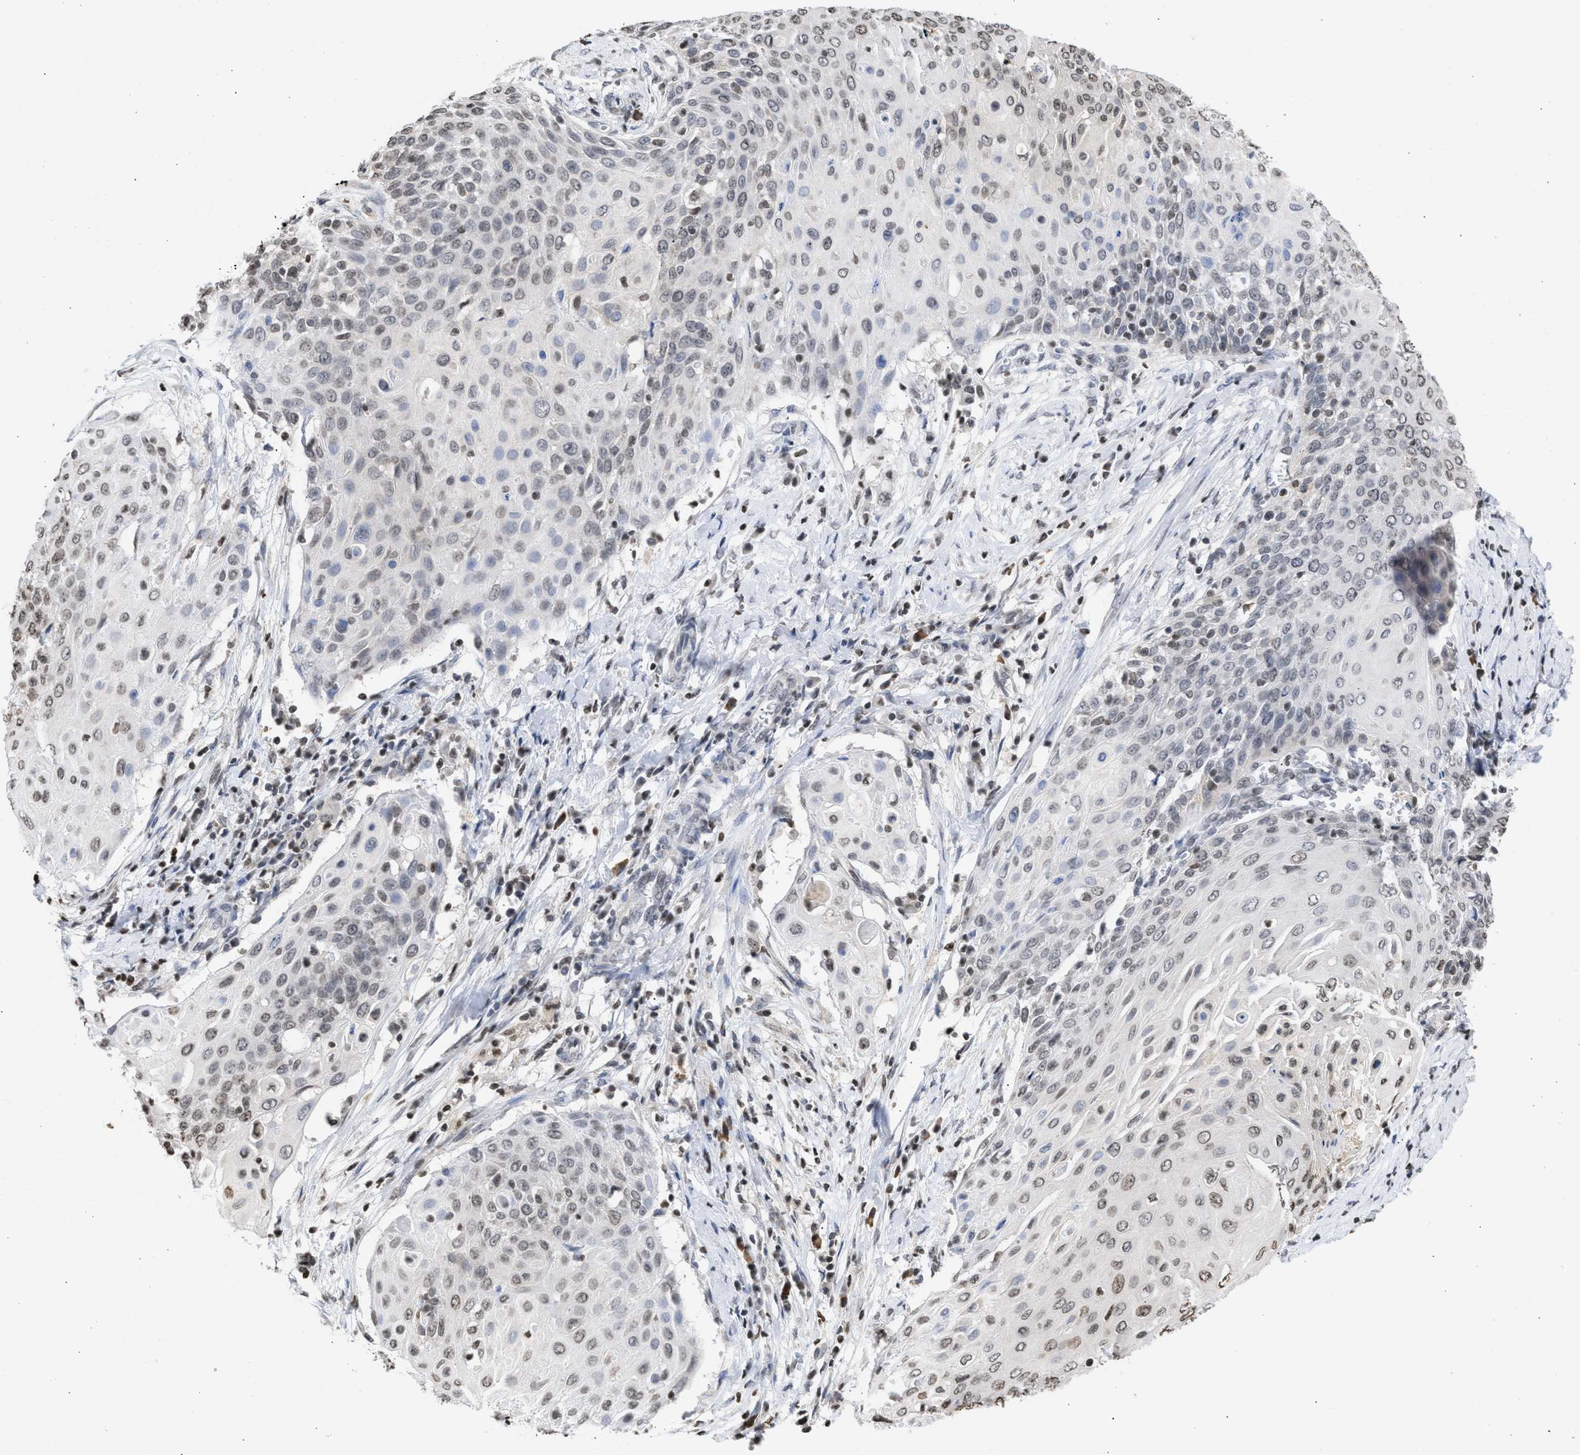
{"staining": {"intensity": "weak", "quantity": "25%-75%", "location": "nuclear"}, "tissue": "cervical cancer", "cell_type": "Tumor cells", "image_type": "cancer", "snomed": [{"axis": "morphology", "description": "Squamous cell carcinoma, NOS"}, {"axis": "topography", "description": "Cervix"}], "caption": "This image demonstrates immunohistochemistry staining of human cervical cancer, with low weak nuclear positivity in approximately 25%-75% of tumor cells.", "gene": "NUP35", "patient": {"sex": "female", "age": 39}}